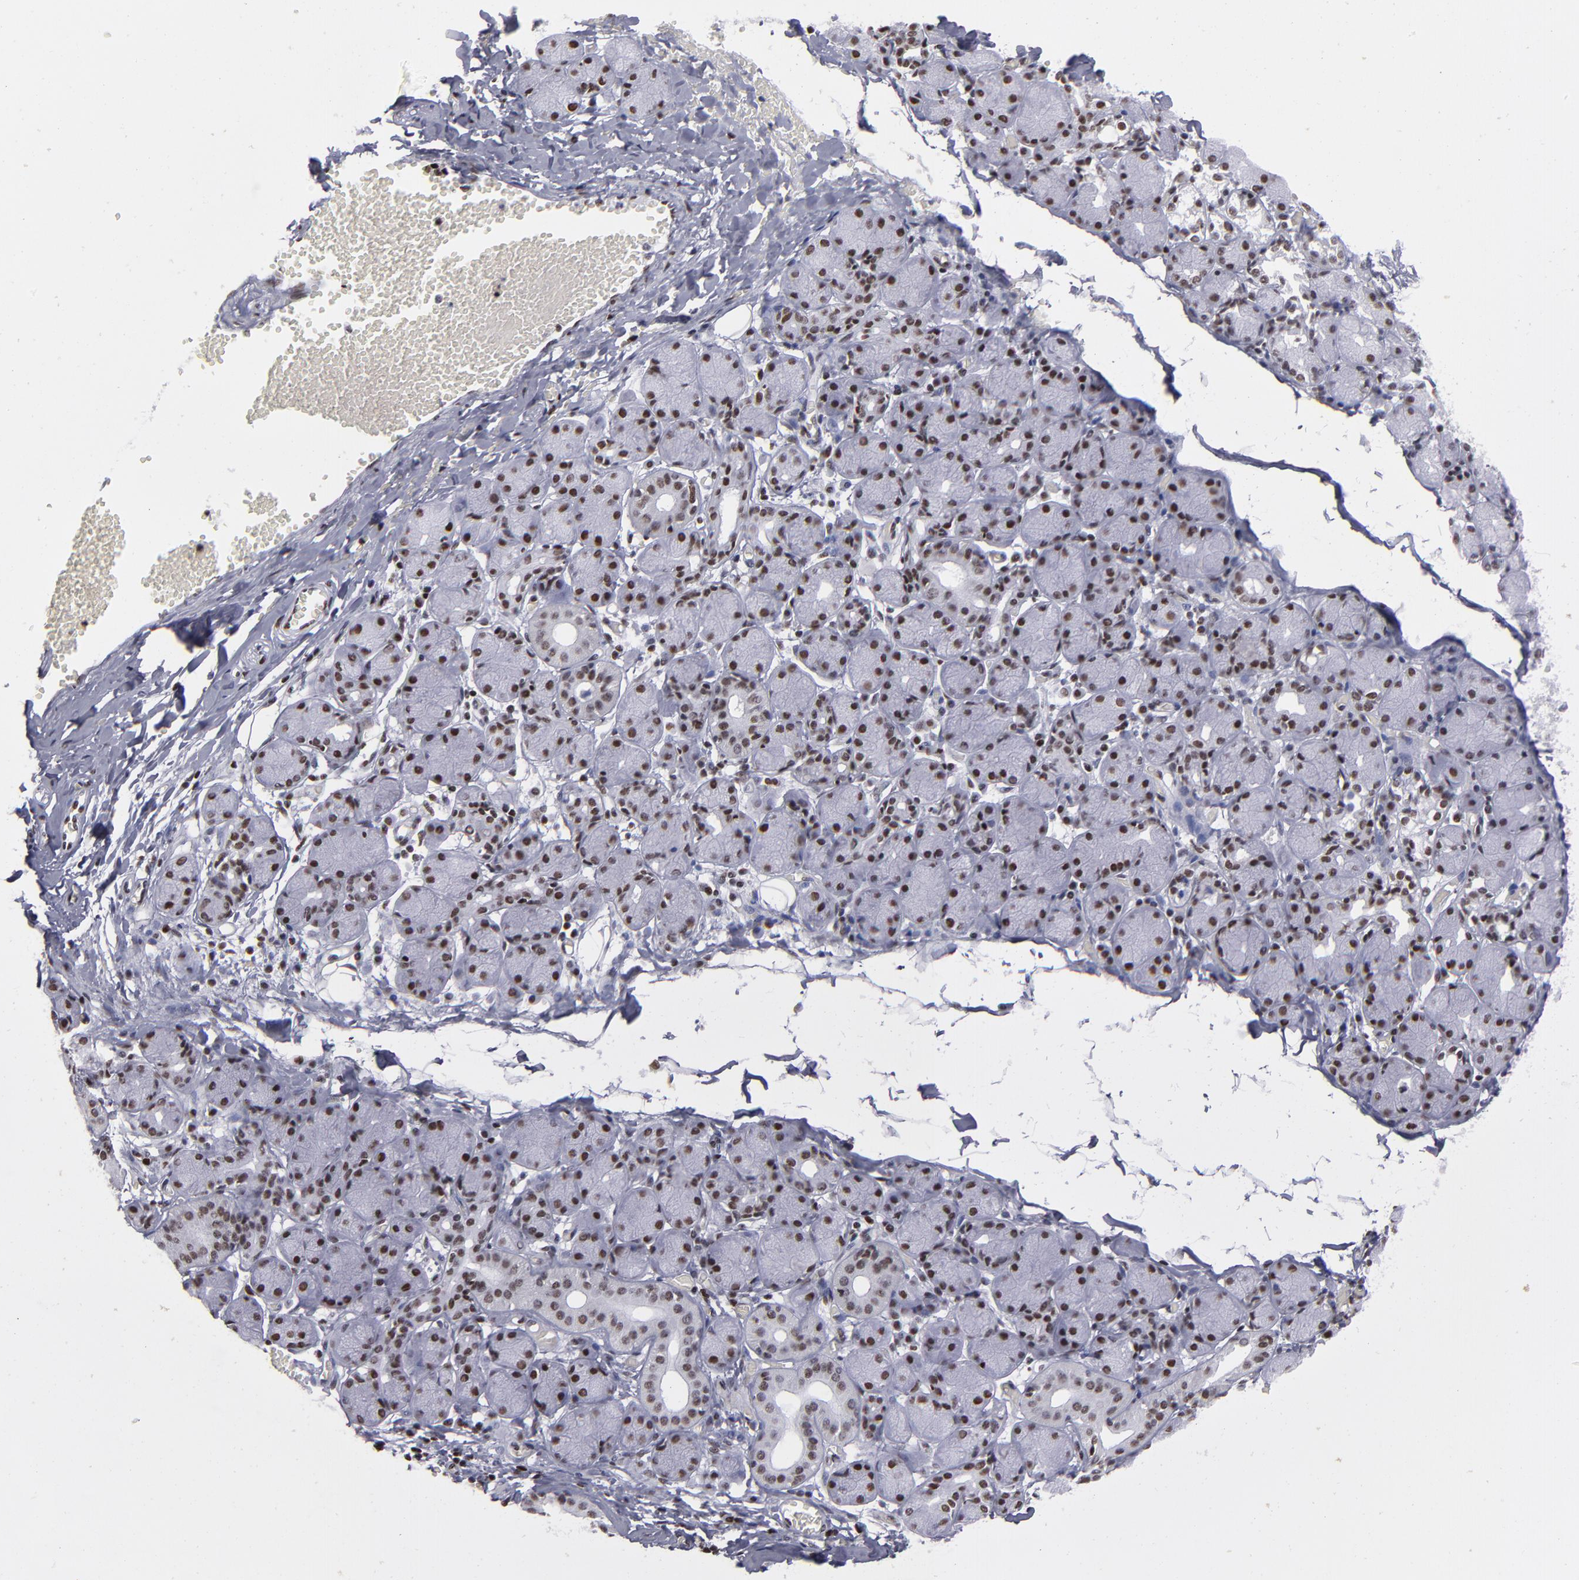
{"staining": {"intensity": "strong", "quantity": ">75%", "location": "nuclear"}, "tissue": "salivary gland", "cell_type": "Glandular cells", "image_type": "normal", "snomed": [{"axis": "morphology", "description": "Normal tissue, NOS"}, {"axis": "topography", "description": "Salivary gland"}], "caption": "This image shows immunohistochemistry (IHC) staining of normal human salivary gland, with high strong nuclear staining in about >75% of glandular cells.", "gene": "TERF2", "patient": {"sex": "female", "age": 24}}